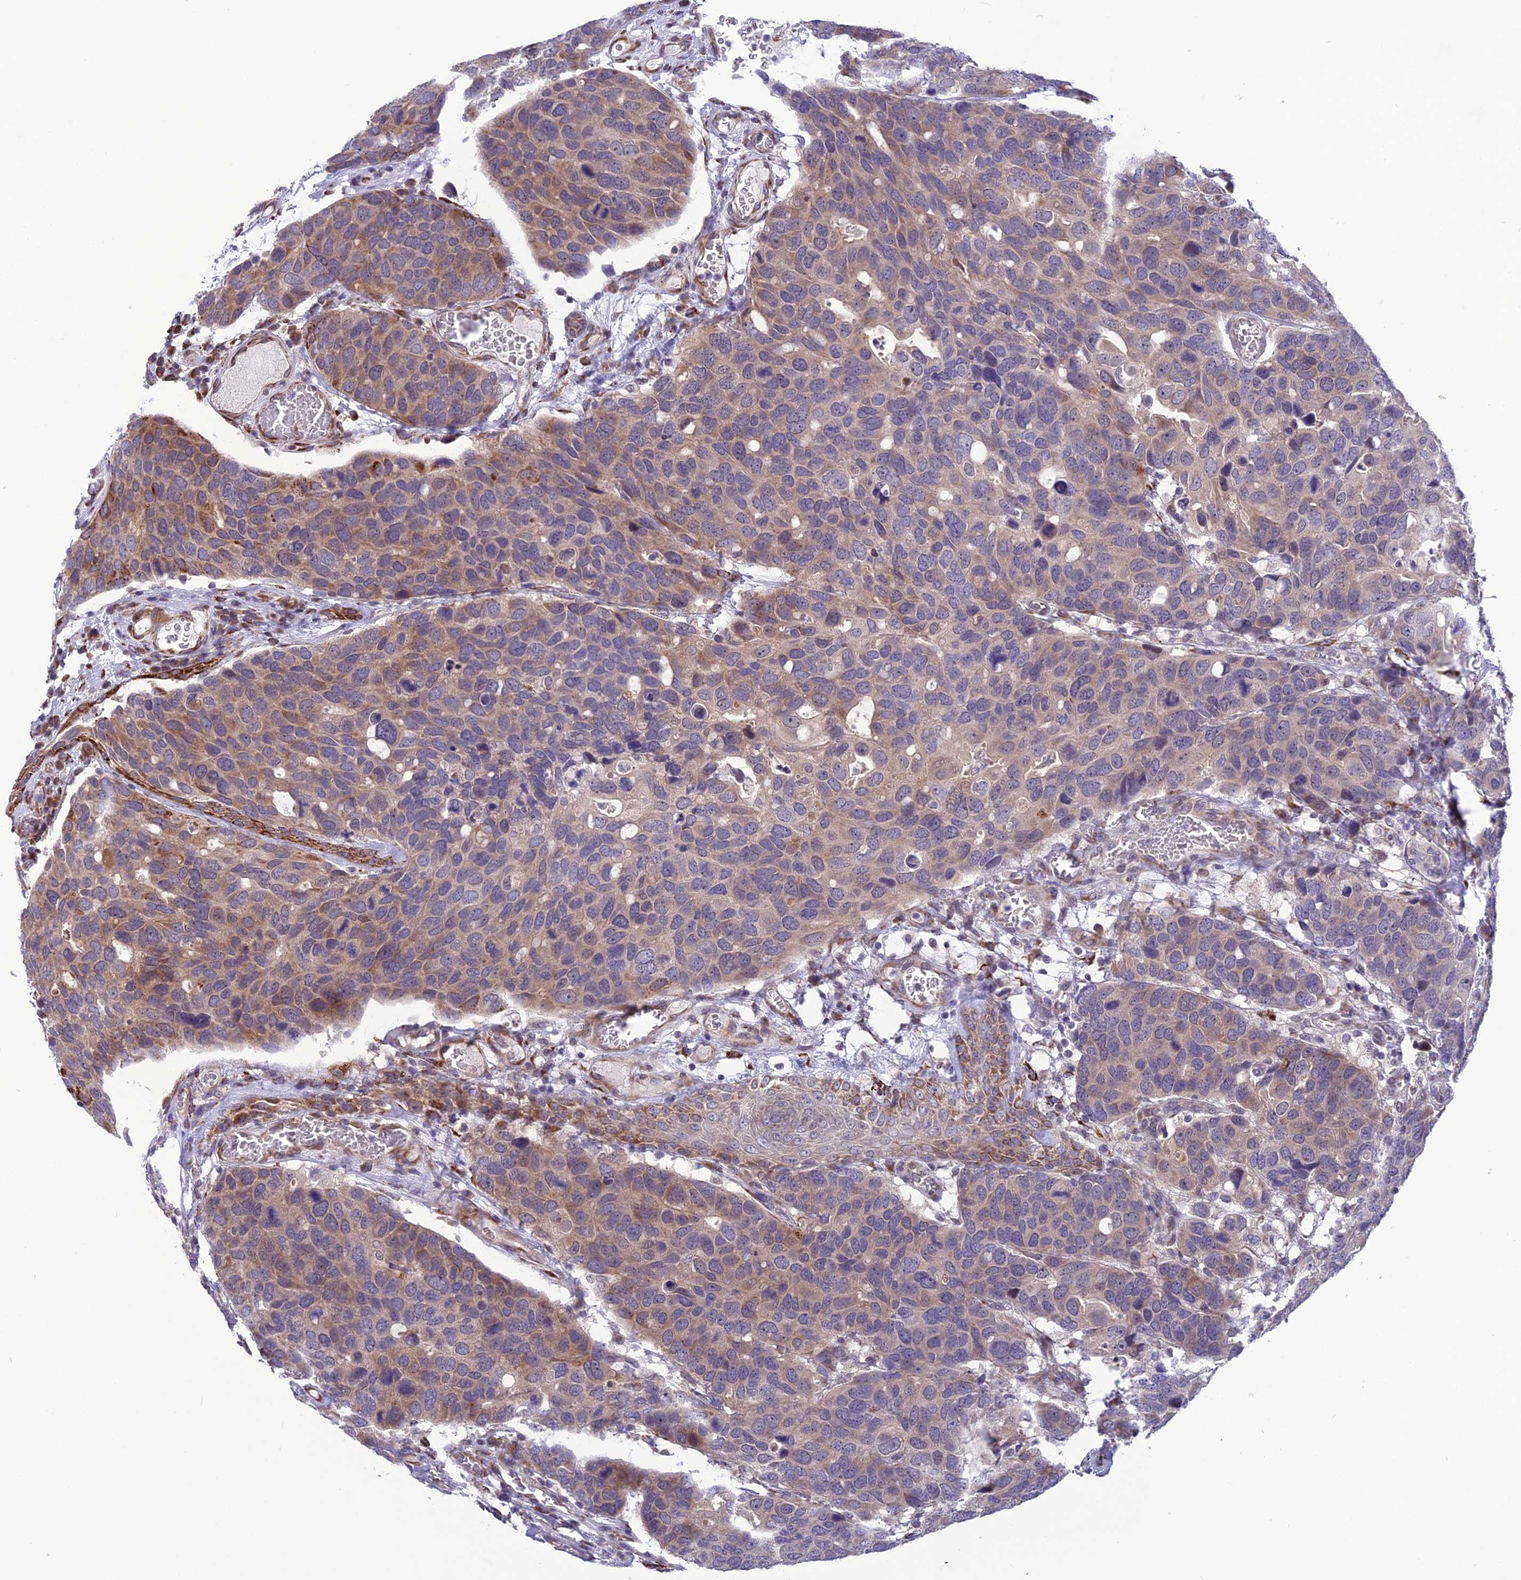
{"staining": {"intensity": "moderate", "quantity": "25%-75%", "location": "cytoplasmic/membranous"}, "tissue": "breast cancer", "cell_type": "Tumor cells", "image_type": "cancer", "snomed": [{"axis": "morphology", "description": "Duct carcinoma"}, {"axis": "topography", "description": "Breast"}], "caption": "Tumor cells display moderate cytoplasmic/membranous staining in approximately 25%-75% of cells in breast cancer. The protein is stained brown, and the nuclei are stained in blue (DAB IHC with brightfield microscopy, high magnification).", "gene": "PSMF1", "patient": {"sex": "female", "age": 83}}